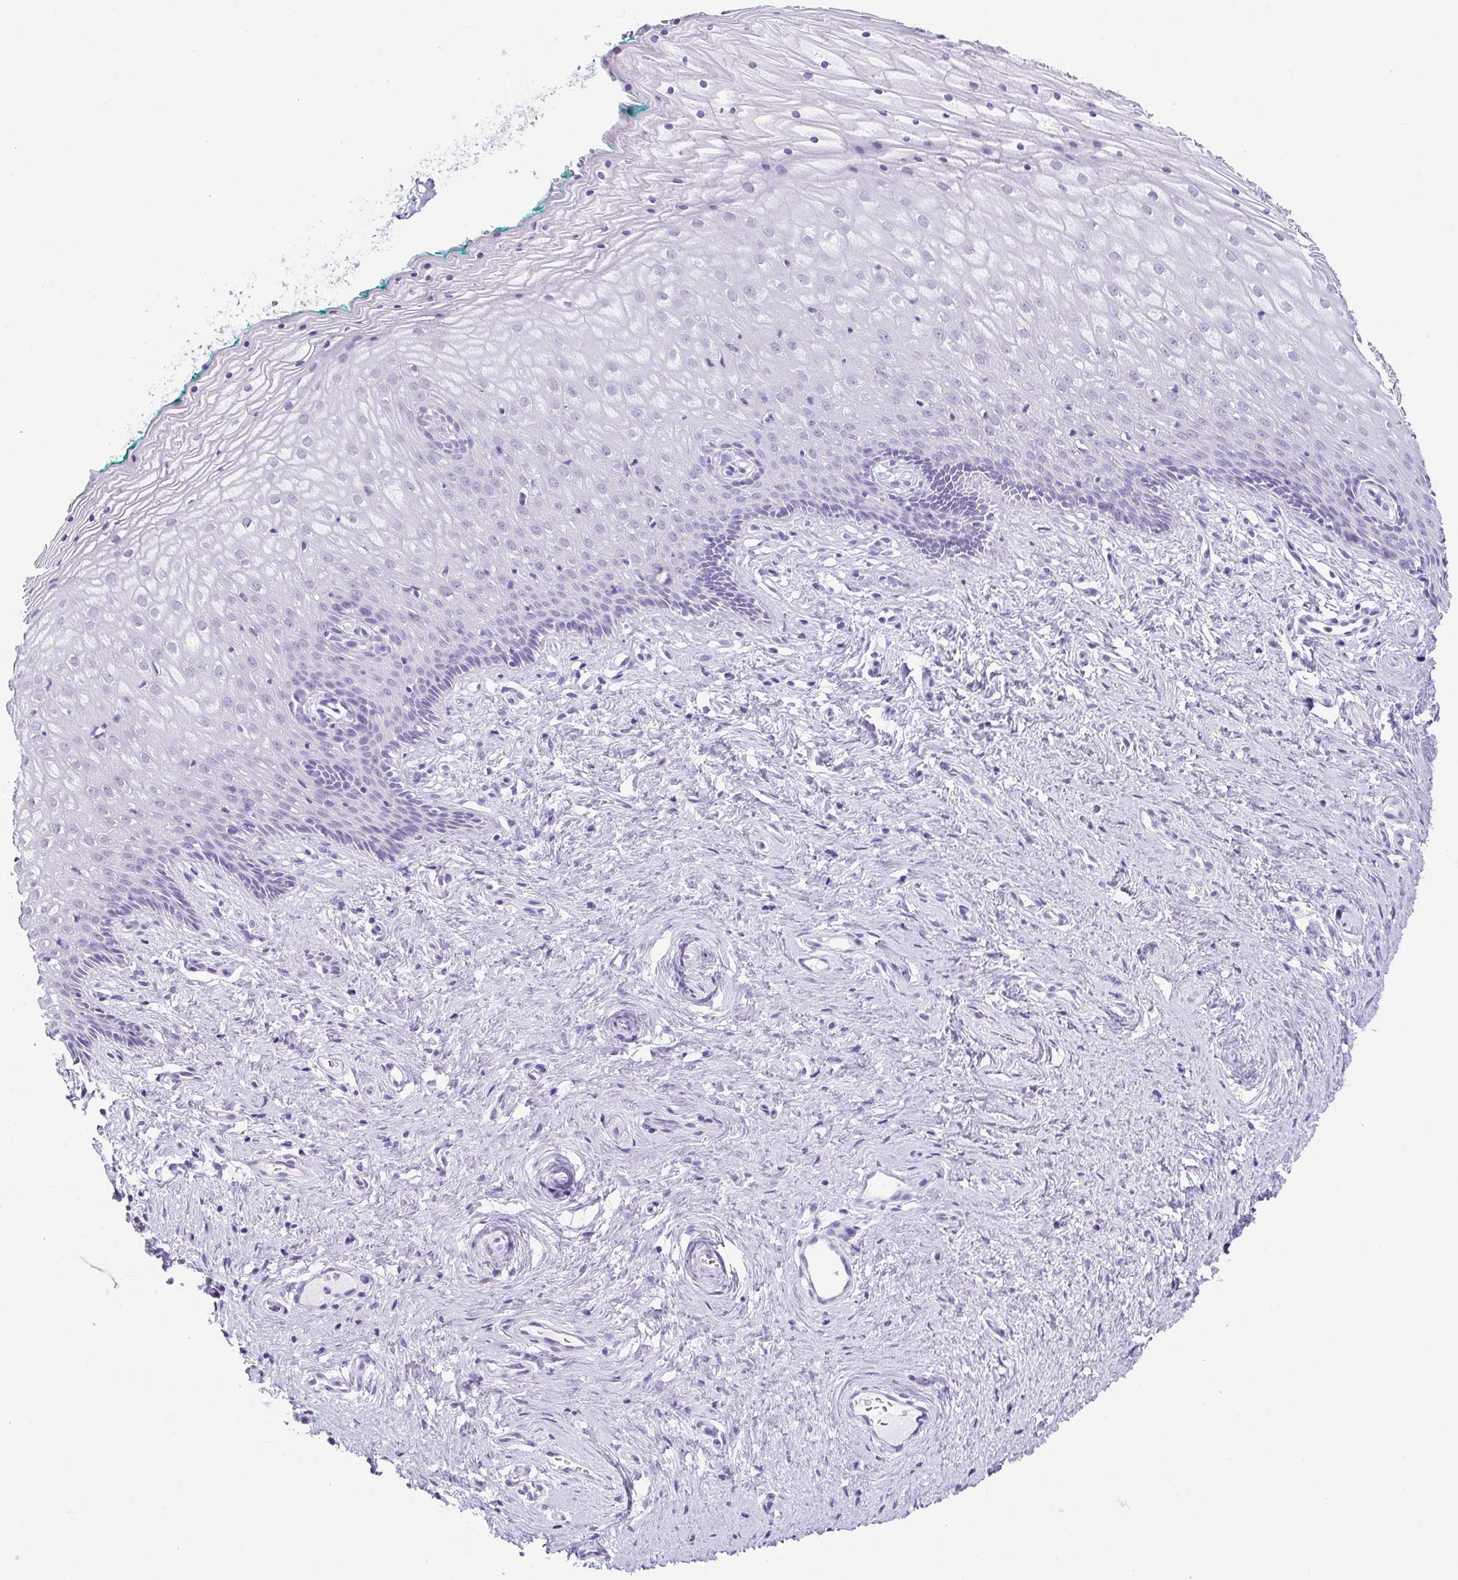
{"staining": {"intensity": "negative", "quantity": "none", "location": "none"}, "tissue": "vagina", "cell_type": "Squamous epithelial cells", "image_type": "normal", "snomed": [{"axis": "morphology", "description": "Normal tissue, NOS"}, {"axis": "topography", "description": "Vagina"}], "caption": "Human vagina stained for a protein using immunohistochemistry shows no staining in squamous epithelial cells.", "gene": "ESX1", "patient": {"sex": "female", "age": 45}}